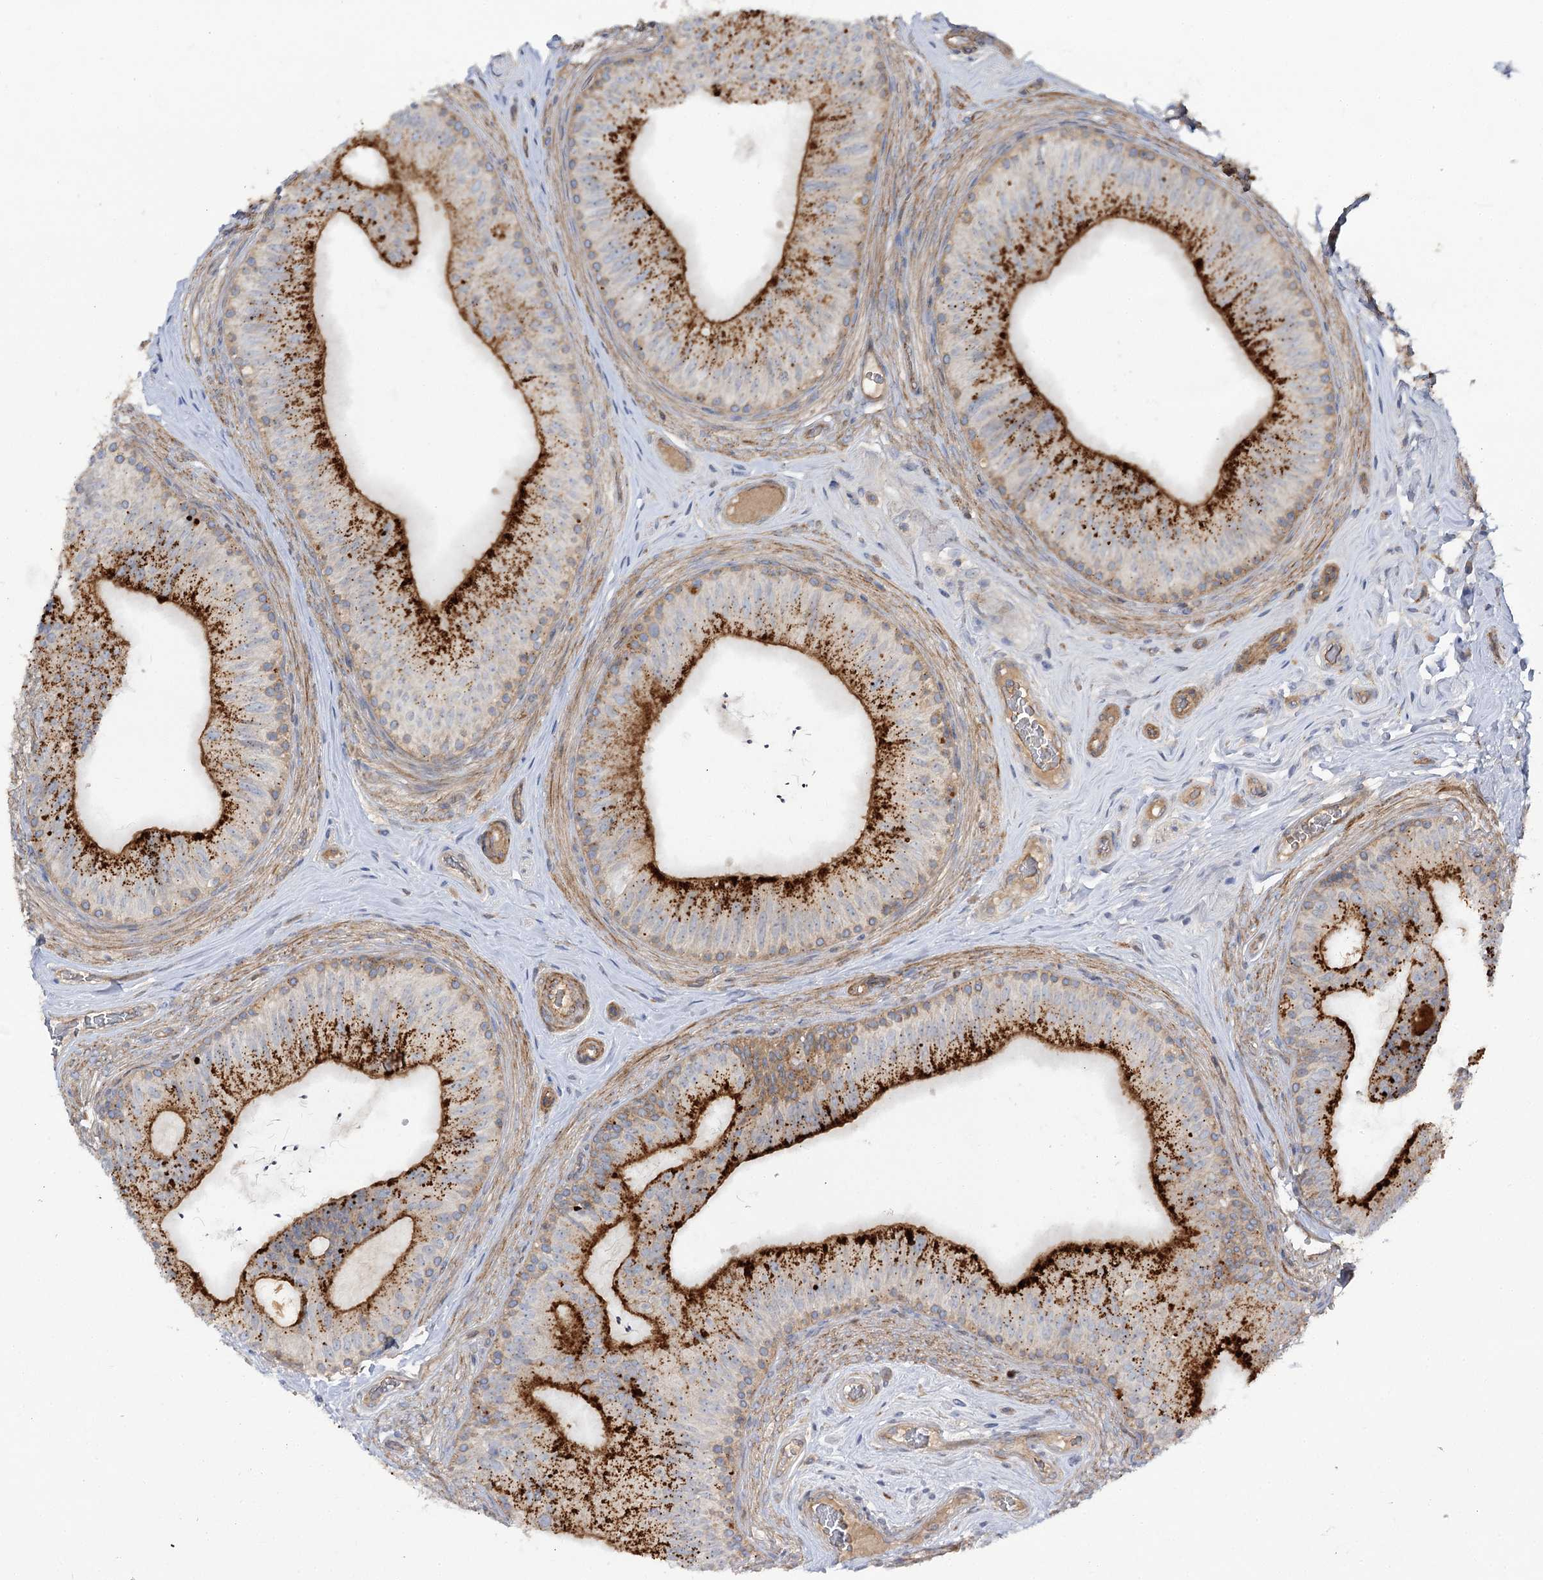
{"staining": {"intensity": "strong", "quantity": ">75%", "location": "cytoplasmic/membranous"}, "tissue": "epididymis", "cell_type": "Glandular cells", "image_type": "normal", "snomed": [{"axis": "morphology", "description": "Normal tissue, NOS"}, {"axis": "topography", "description": "Epididymis"}], "caption": "The histopathology image demonstrates immunohistochemical staining of unremarkable epididymis. There is strong cytoplasmic/membranous staining is present in approximately >75% of glandular cells.", "gene": "KIAA0825", "patient": {"sex": "male", "age": 46}}